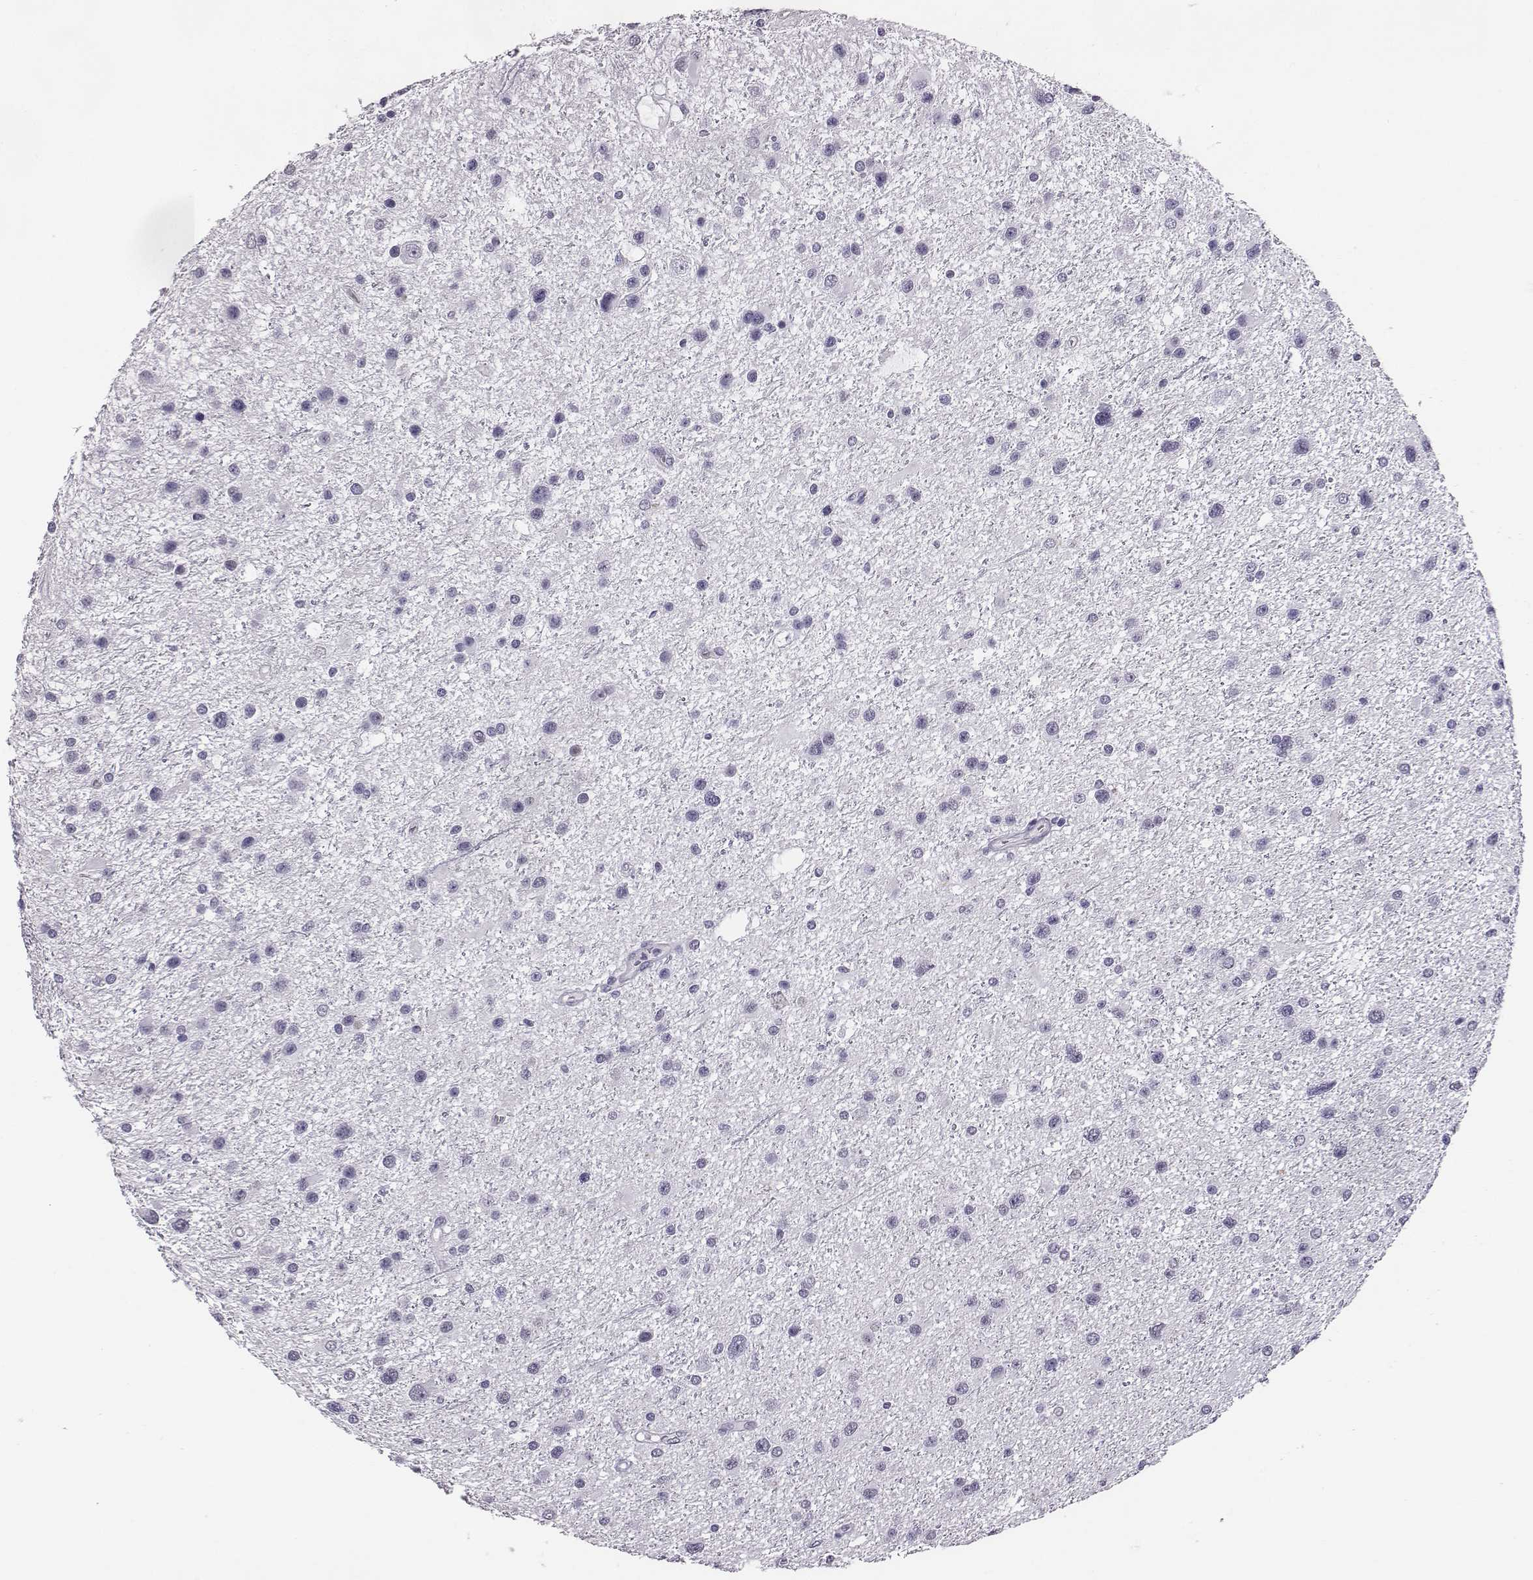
{"staining": {"intensity": "negative", "quantity": "none", "location": "none"}, "tissue": "glioma", "cell_type": "Tumor cells", "image_type": "cancer", "snomed": [{"axis": "morphology", "description": "Glioma, malignant, Low grade"}, {"axis": "topography", "description": "Brain"}], "caption": "Immunohistochemistry photomicrograph of human malignant glioma (low-grade) stained for a protein (brown), which reveals no staining in tumor cells. (IHC, brightfield microscopy, high magnification).", "gene": "ACOD1", "patient": {"sex": "female", "age": 32}}